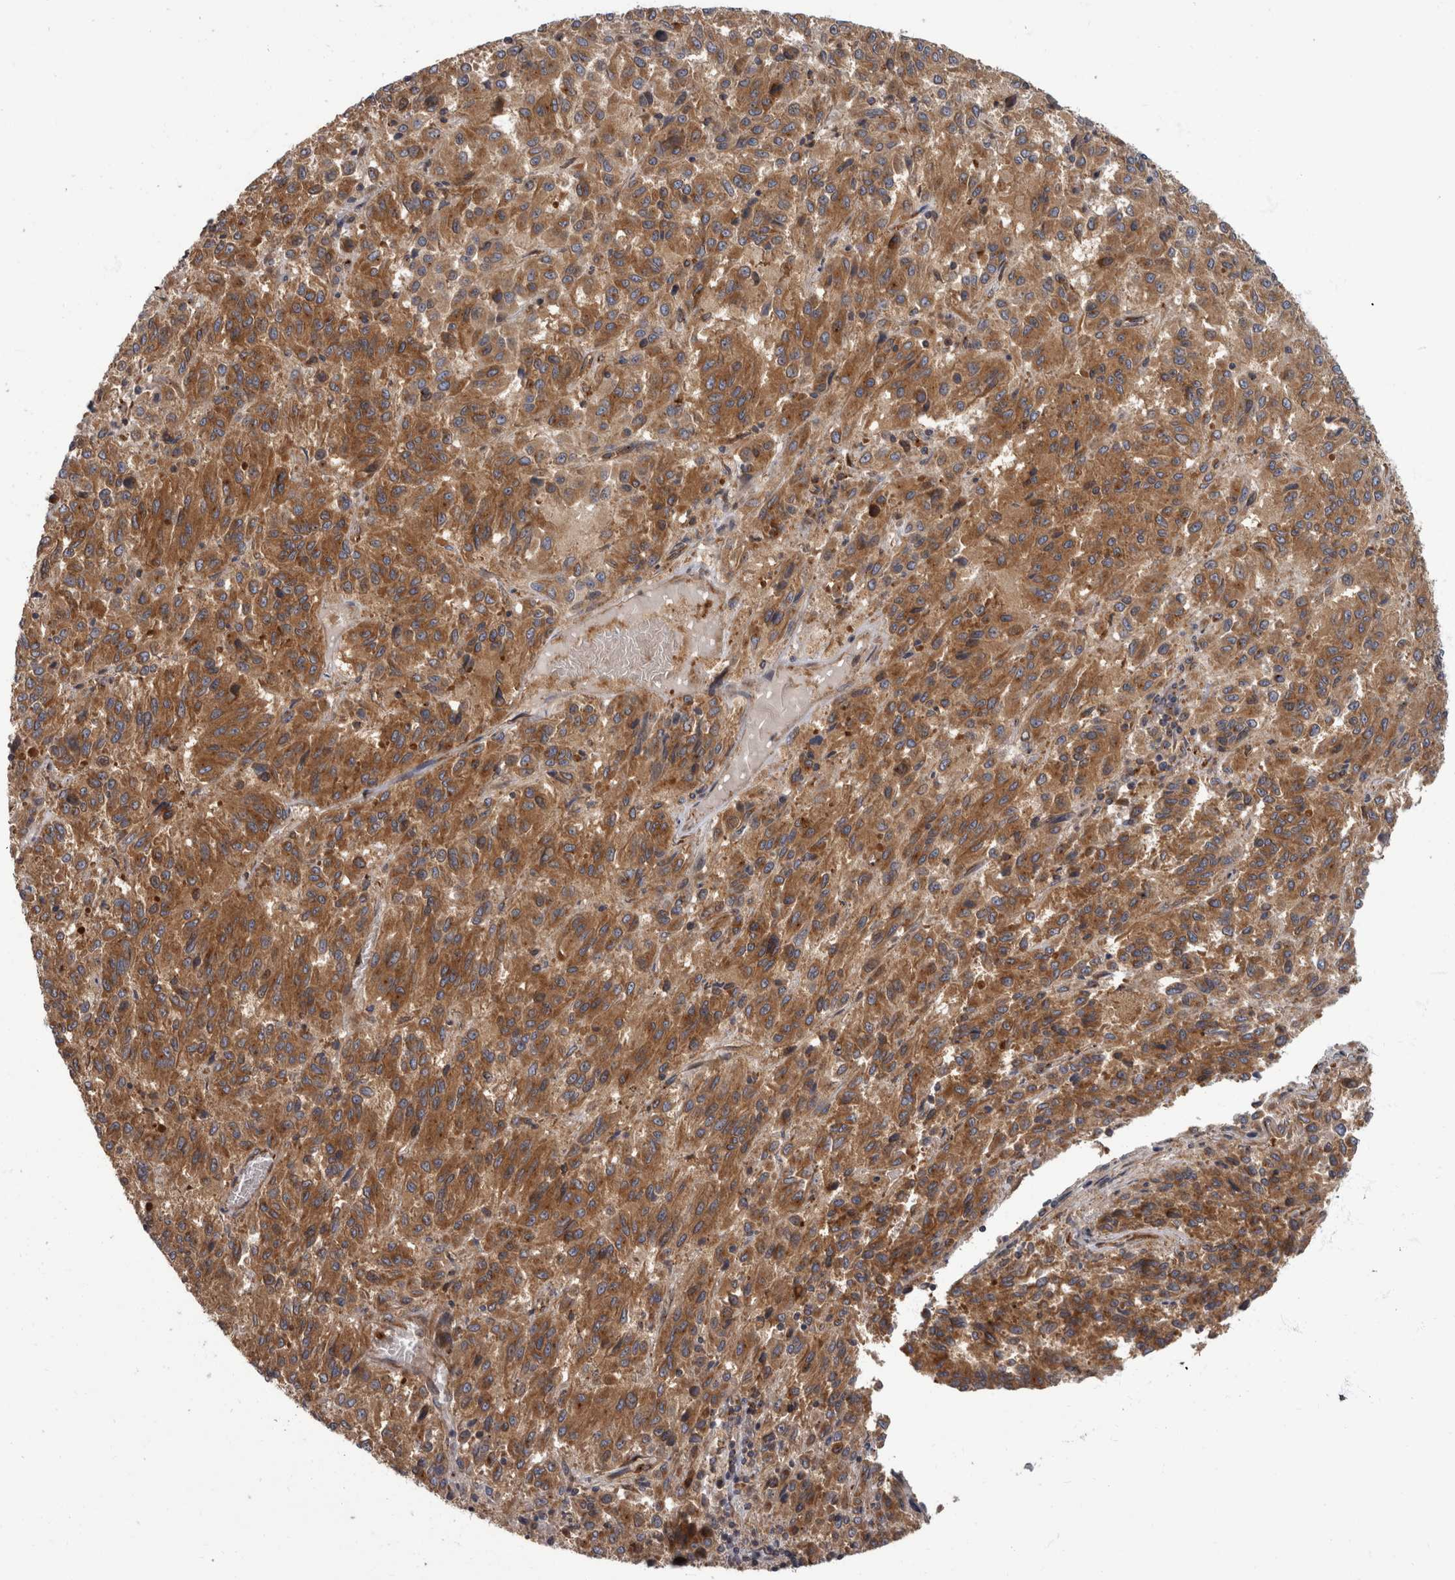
{"staining": {"intensity": "moderate", "quantity": ">75%", "location": "cytoplasmic/membranous"}, "tissue": "melanoma", "cell_type": "Tumor cells", "image_type": "cancer", "snomed": [{"axis": "morphology", "description": "Malignant melanoma, Metastatic site"}, {"axis": "topography", "description": "Lung"}], "caption": "This is a histology image of IHC staining of malignant melanoma (metastatic site), which shows moderate expression in the cytoplasmic/membranous of tumor cells.", "gene": "HOOK3", "patient": {"sex": "male", "age": 64}}